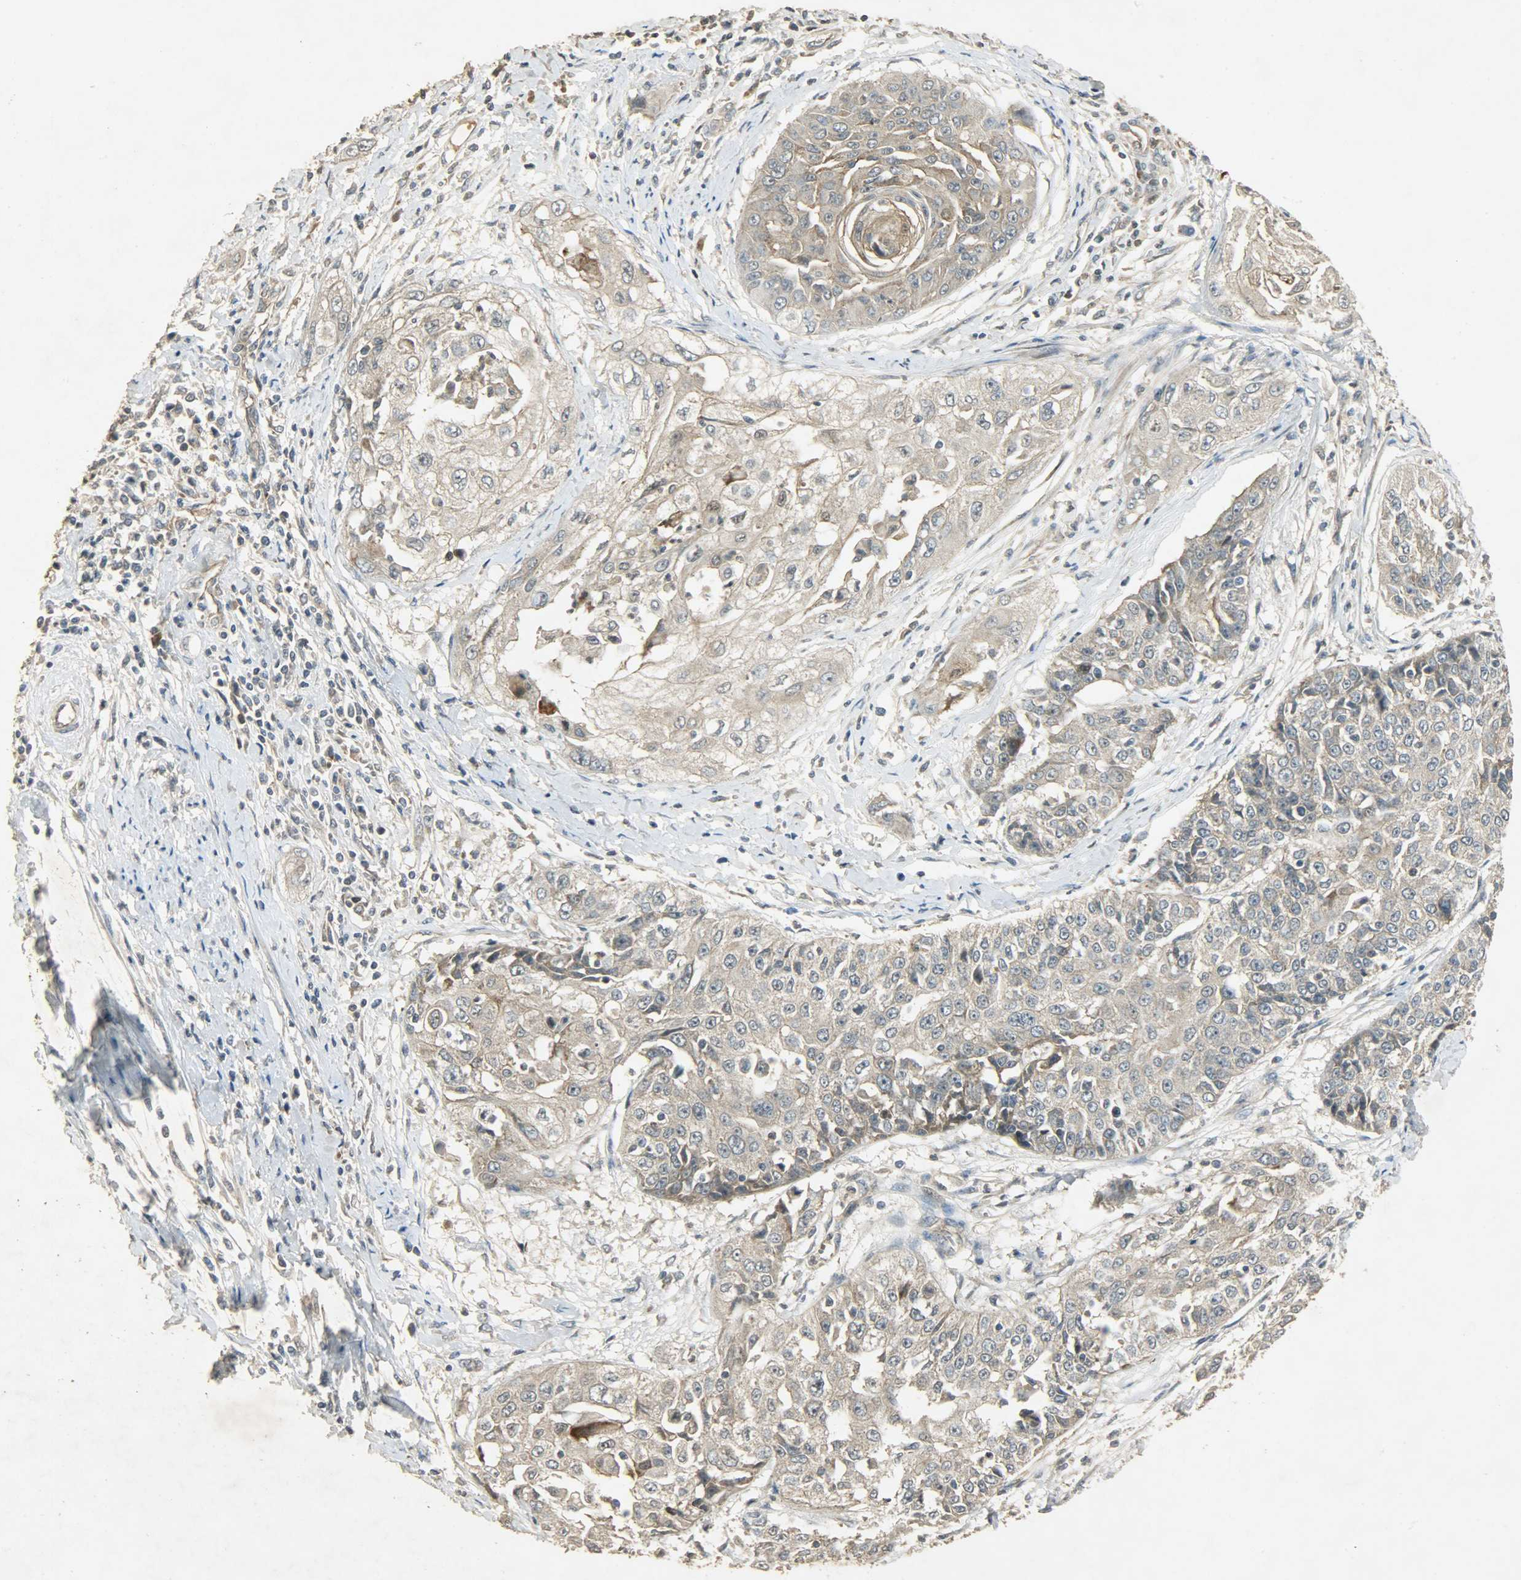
{"staining": {"intensity": "weak", "quantity": ">75%", "location": "cytoplasmic/membranous"}, "tissue": "cervical cancer", "cell_type": "Tumor cells", "image_type": "cancer", "snomed": [{"axis": "morphology", "description": "Squamous cell carcinoma, NOS"}, {"axis": "topography", "description": "Cervix"}], "caption": "This photomicrograph displays immunohistochemistry staining of cervical cancer, with low weak cytoplasmic/membranous positivity in about >75% of tumor cells.", "gene": "ATP2B1", "patient": {"sex": "female", "age": 64}}